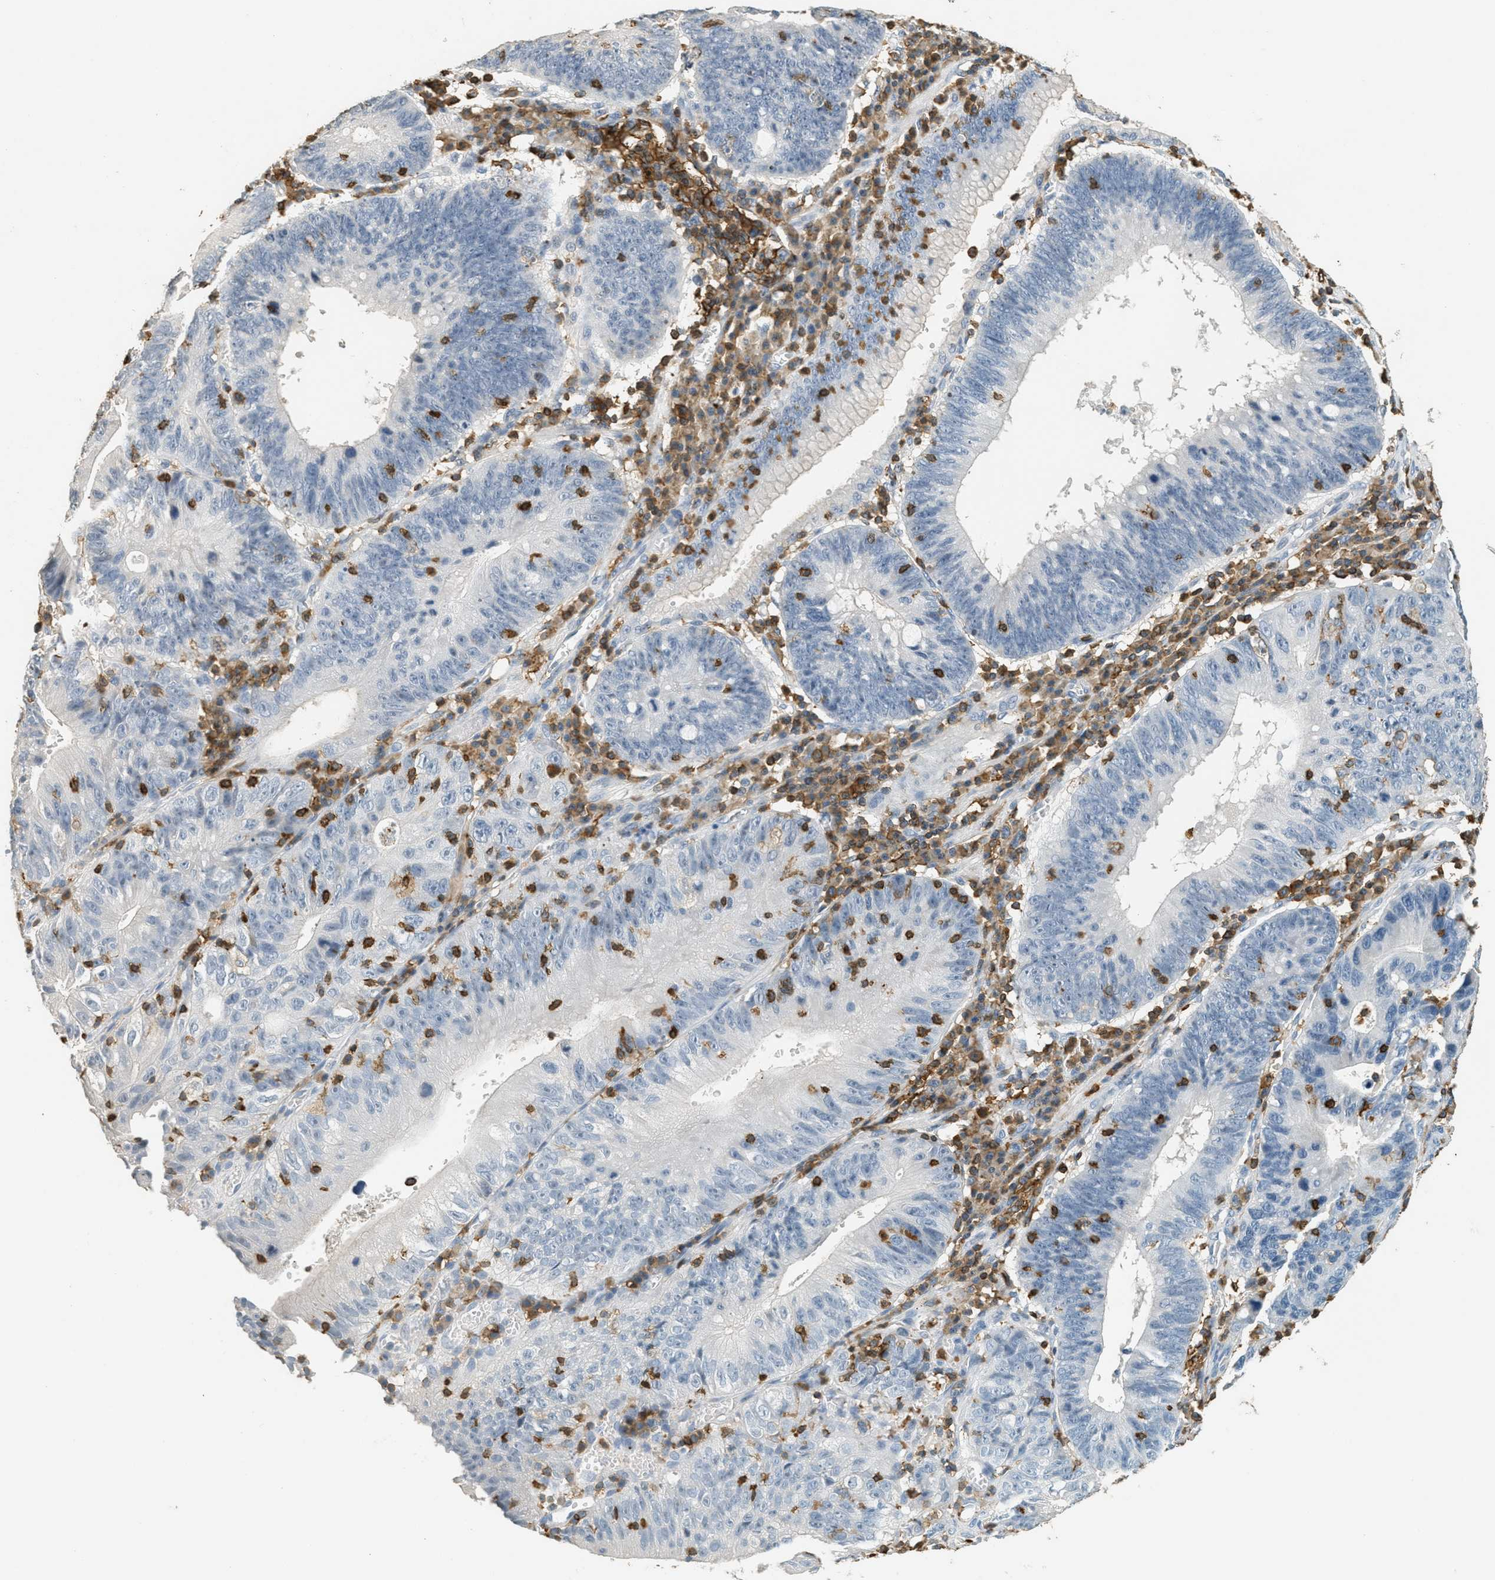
{"staining": {"intensity": "negative", "quantity": "none", "location": "none"}, "tissue": "stomach cancer", "cell_type": "Tumor cells", "image_type": "cancer", "snomed": [{"axis": "morphology", "description": "Adenocarcinoma, NOS"}, {"axis": "topography", "description": "Stomach"}], "caption": "A histopathology image of human stomach cancer is negative for staining in tumor cells. (Immunohistochemistry, brightfield microscopy, high magnification).", "gene": "LSP1", "patient": {"sex": "male", "age": 59}}